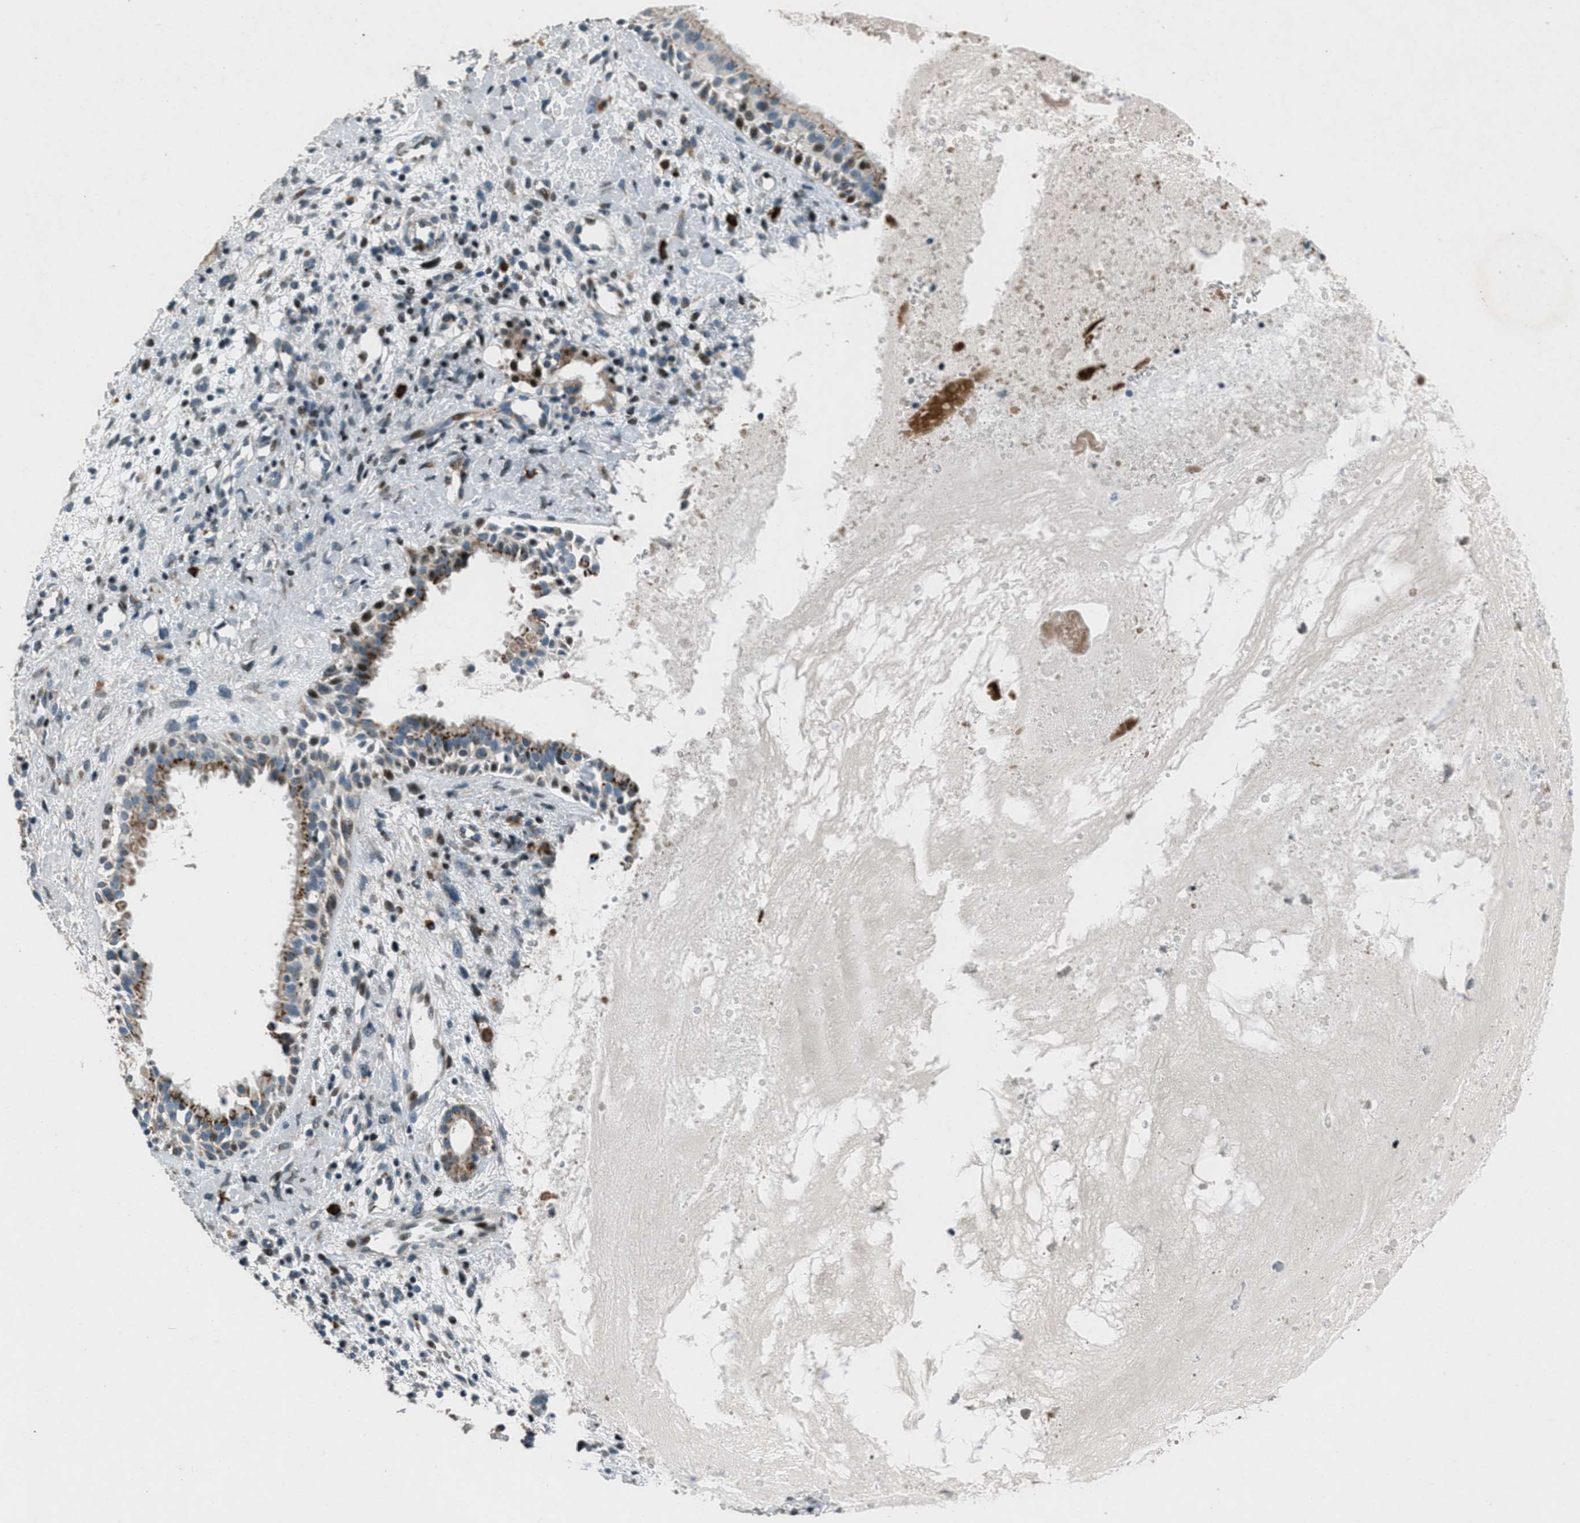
{"staining": {"intensity": "strong", "quantity": ">75%", "location": "cytoplasmic/membranous"}, "tissue": "nasopharynx", "cell_type": "Respiratory epithelial cells", "image_type": "normal", "snomed": [{"axis": "morphology", "description": "Normal tissue, NOS"}, {"axis": "topography", "description": "Nasopharynx"}], "caption": "This histopathology image exhibits immunohistochemistry (IHC) staining of normal nasopharynx, with high strong cytoplasmic/membranous expression in approximately >75% of respiratory epithelial cells.", "gene": "GPC6", "patient": {"sex": "male", "age": 22}}